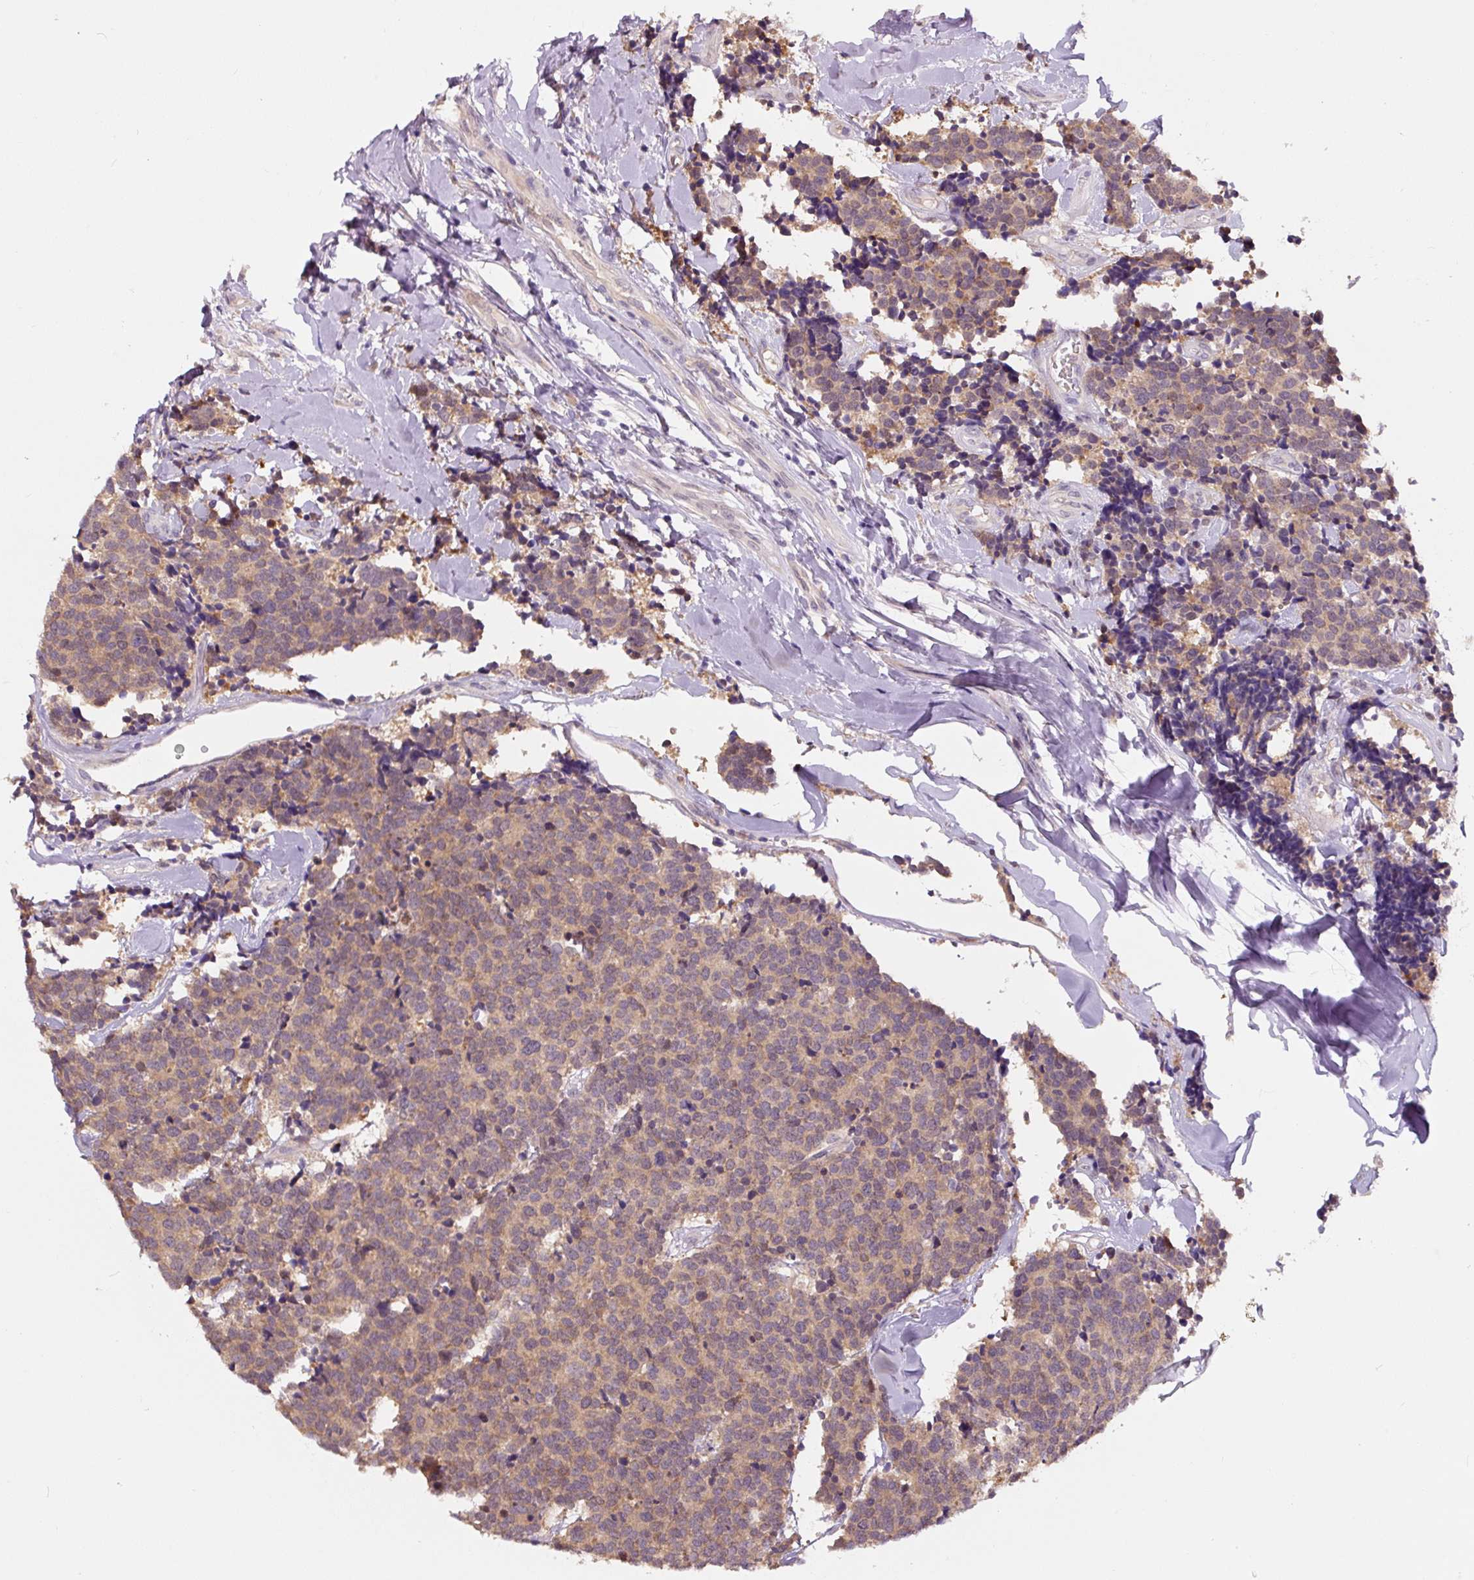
{"staining": {"intensity": "moderate", "quantity": ">75%", "location": "cytoplasmic/membranous"}, "tissue": "carcinoid", "cell_type": "Tumor cells", "image_type": "cancer", "snomed": [{"axis": "morphology", "description": "Carcinoid, malignant, NOS"}, {"axis": "topography", "description": "Skin"}], "caption": "Immunohistochemical staining of carcinoid (malignant) displays moderate cytoplasmic/membranous protein expression in approximately >75% of tumor cells.", "gene": "ASRGL1", "patient": {"sex": "female", "age": 79}}